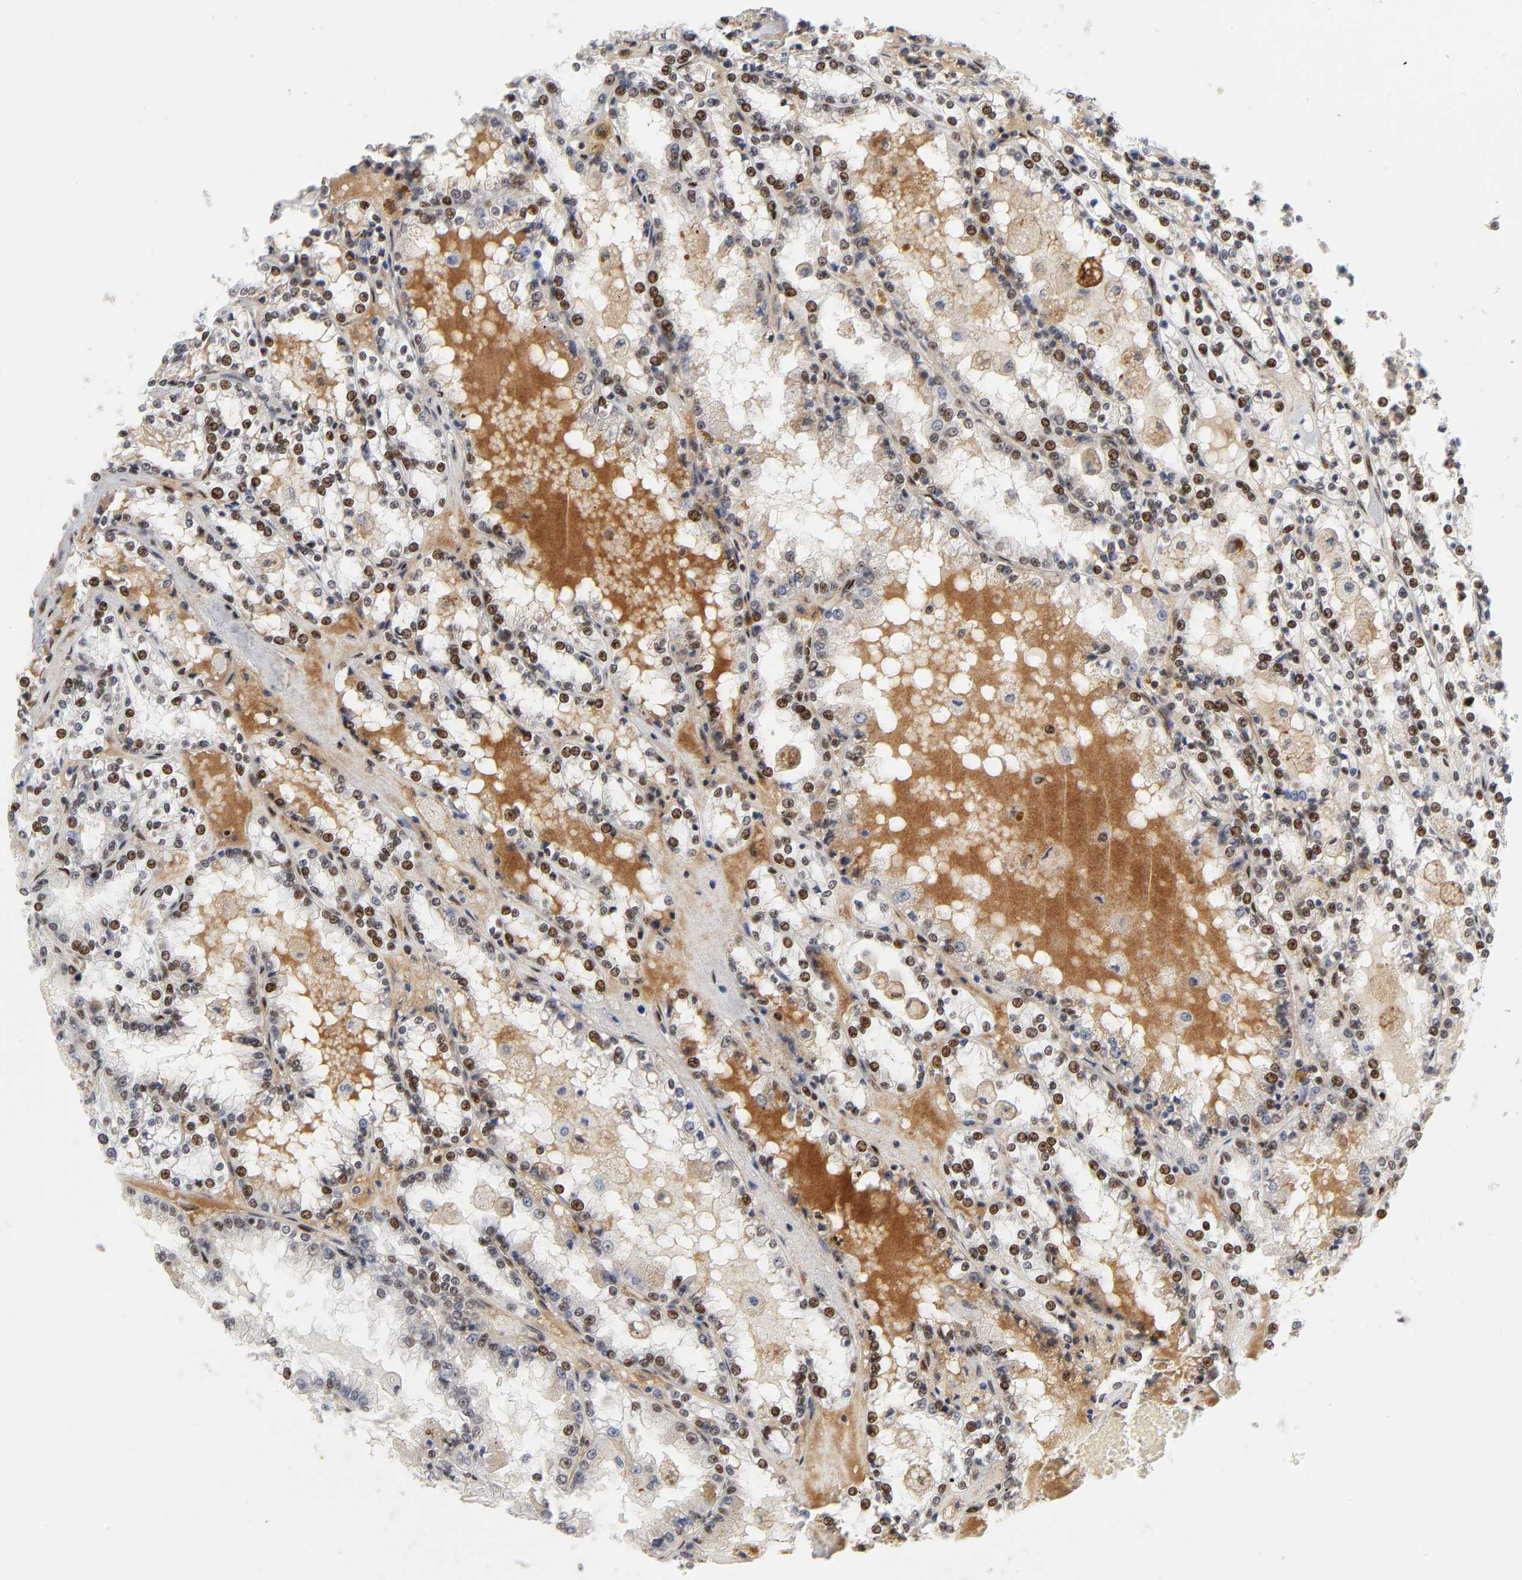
{"staining": {"intensity": "strong", "quantity": ">75%", "location": "nuclear"}, "tissue": "renal cancer", "cell_type": "Tumor cells", "image_type": "cancer", "snomed": [{"axis": "morphology", "description": "Adenocarcinoma, NOS"}, {"axis": "topography", "description": "Kidney"}], "caption": "Immunohistochemistry (IHC) histopathology image of neoplastic tissue: human renal cancer stained using immunohistochemistry exhibits high levels of strong protein expression localized specifically in the nuclear of tumor cells, appearing as a nuclear brown color.", "gene": "CREBBP", "patient": {"sex": "female", "age": 56}}